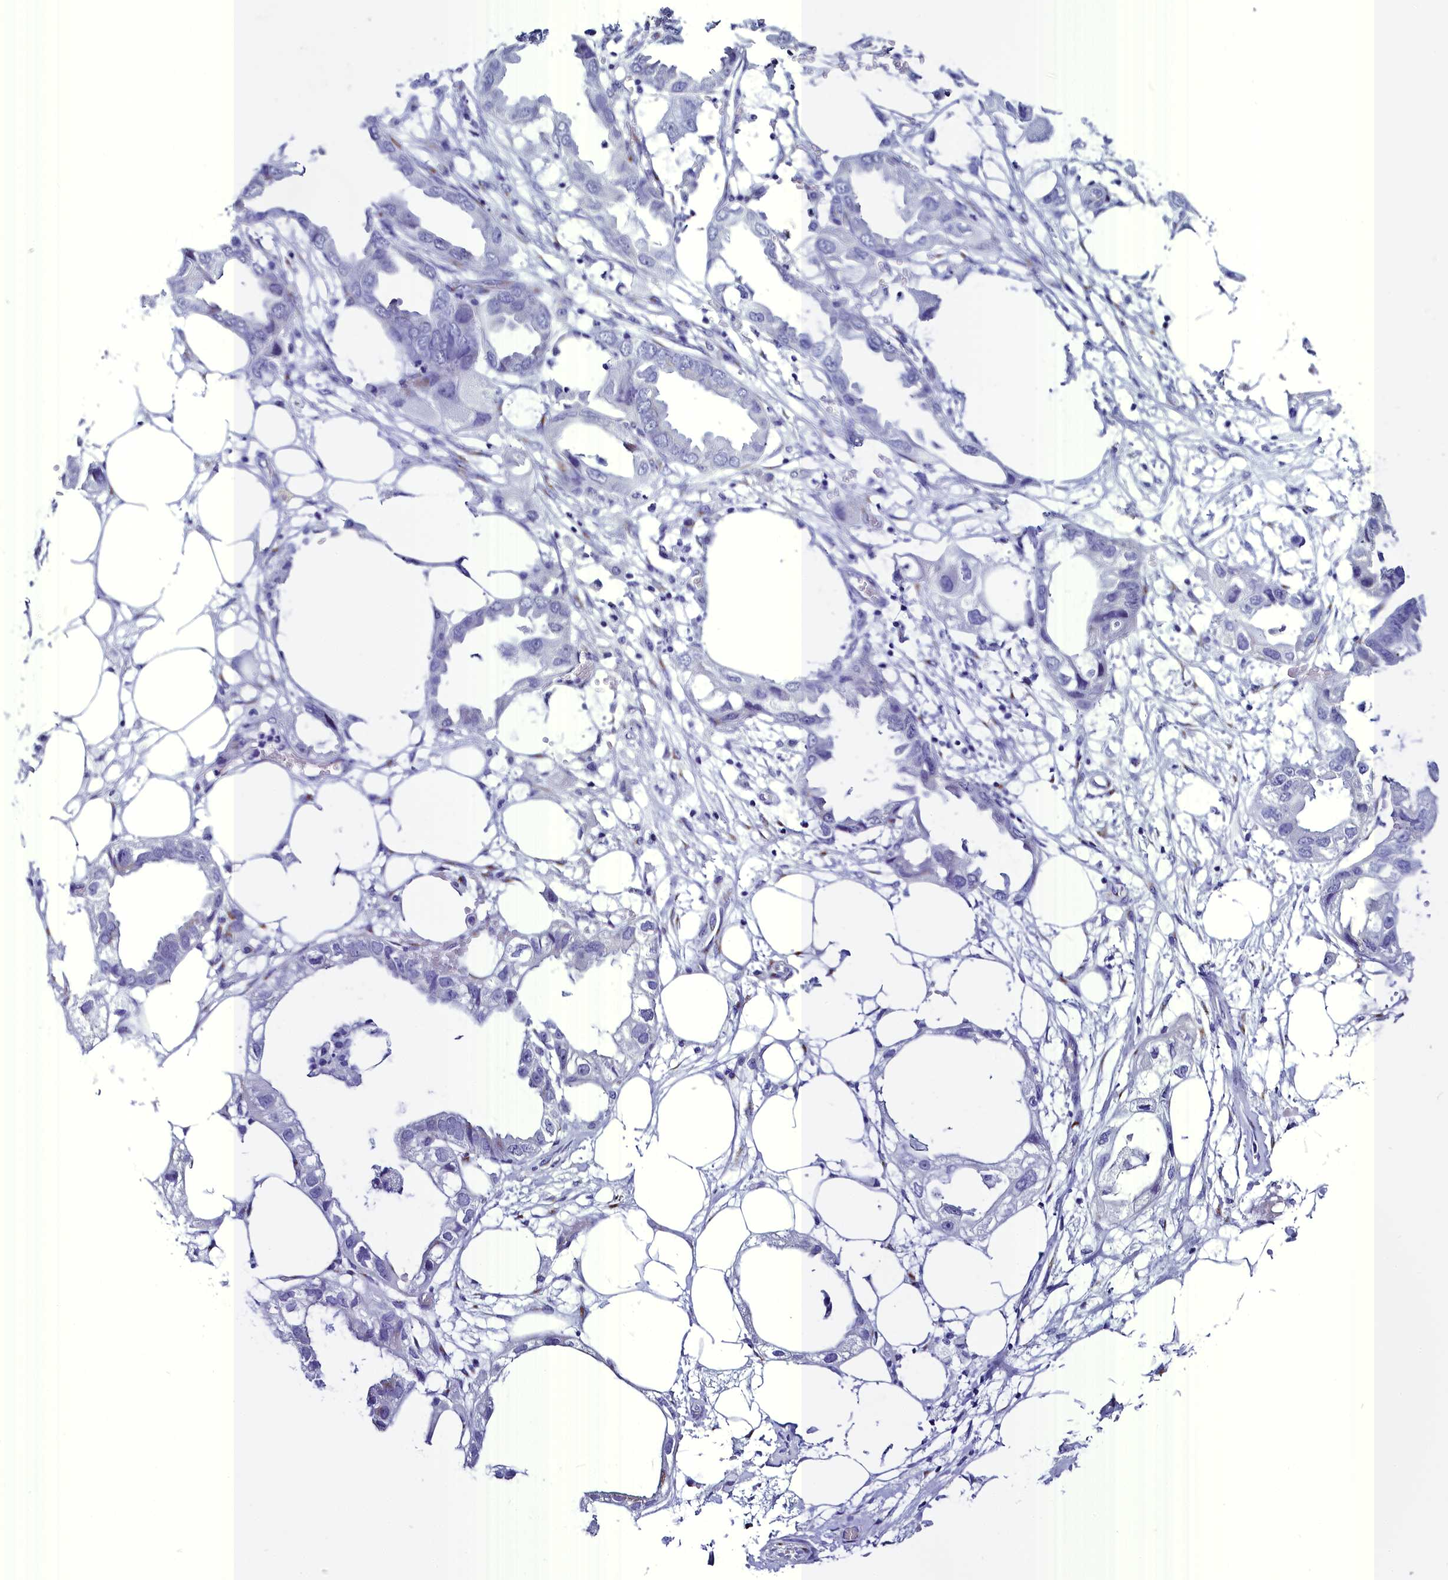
{"staining": {"intensity": "negative", "quantity": "none", "location": "none"}, "tissue": "endometrial cancer", "cell_type": "Tumor cells", "image_type": "cancer", "snomed": [{"axis": "morphology", "description": "Adenocarcinoma, NOS"}, {"axis": "morphology", "description": "Adenocarcinoma, metastatic, NOS"}, {"axis": "topography", "description": "Adipose tissue"}, {"axis": "topography", "description": "Endometrium"}], "caption": "Human endometrial cancer (adenocarcinoma) stained for a protein using immunohistochemistry displays no staining in tumor cells.", "gene": "AP3B2", "patient": {"sex": "female", "age": 67}}